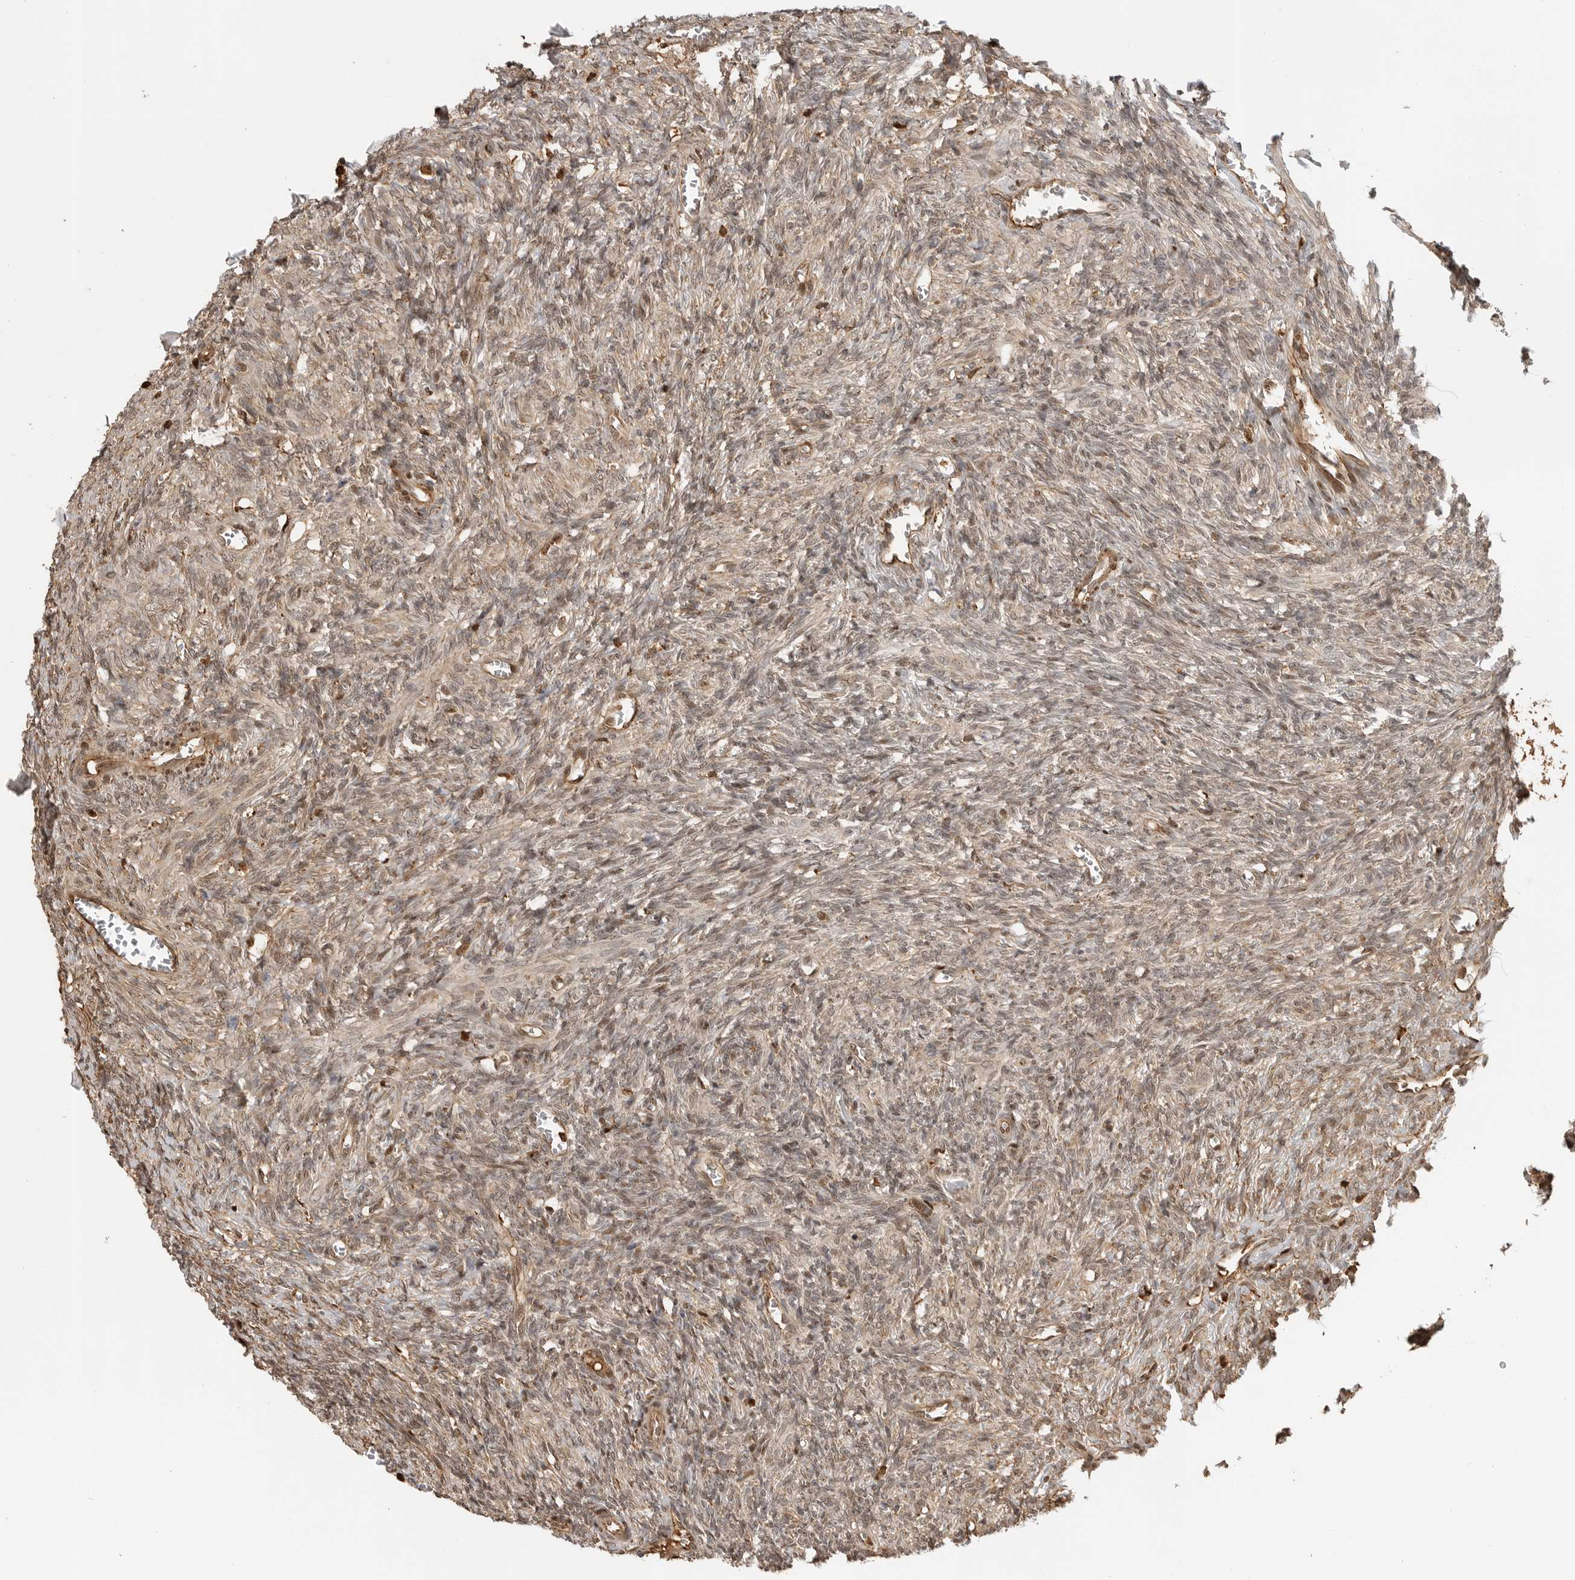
{"staining": {"intensity": "weak", "quantity": "25%-75%", "location": "cytoplasmic/membranous,nuclear"}, "tissue": "ovary", "cell_type": "Ovarian stroma cells", "image_type": "normal", "snomed": [{"axis": "morphology", "description": "Normal tissue, NOS"}, {"axis": "topography", "description": "Ovary"}], "caption": "Protein expression analysis of benign ovary demonstrates weak cytoplasmic/membranous,nuclear staining in approximately 25%-75% of ovarian stroma cells.", "gene": "BMP2K", "patient": {"sex": "female", "age": 27}}